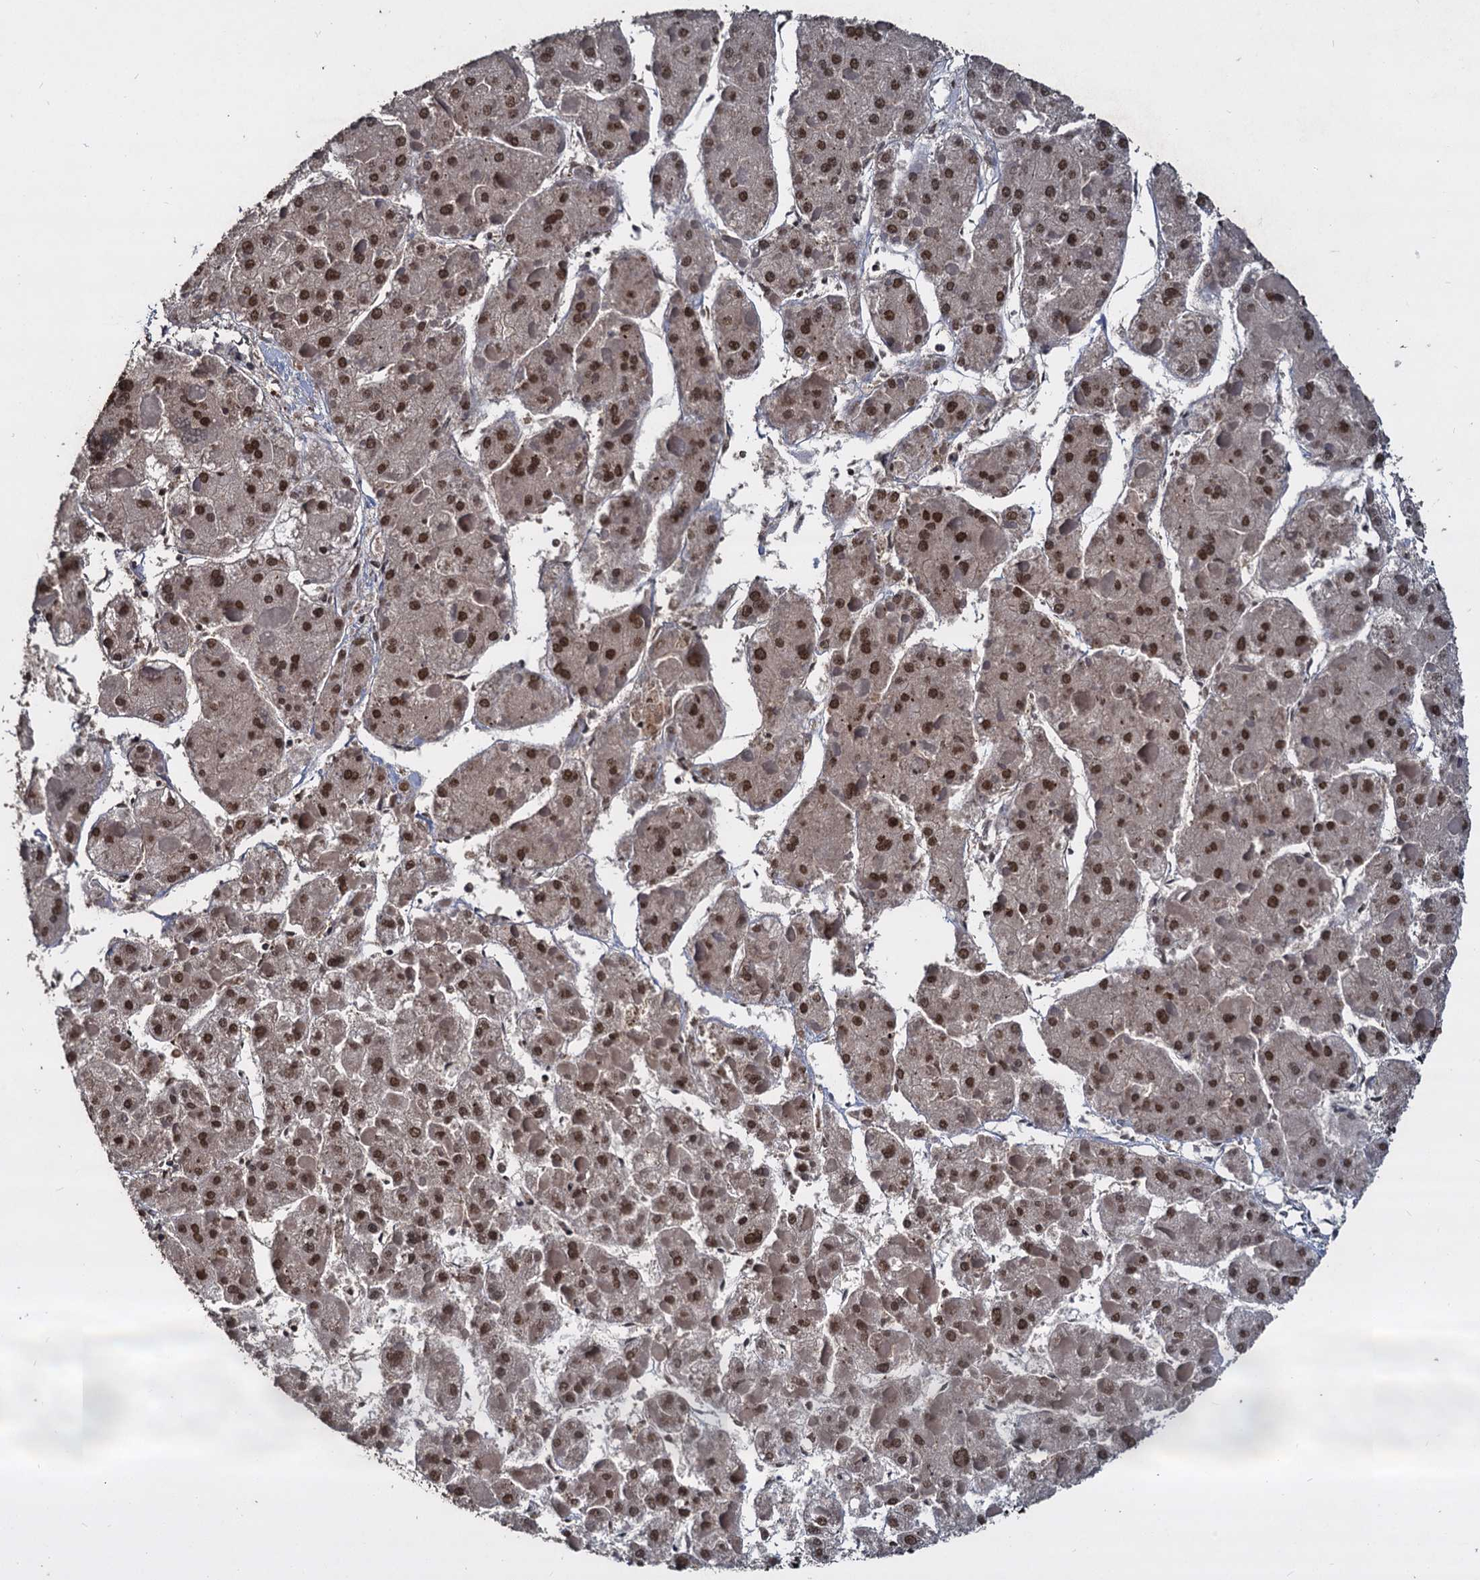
{"staining": {"intensity": "moderate", "quantity": ">75%", "location": "nuclear"}, "tissue": "liver cancer", "cell_type": "Tumor cells", "image_type": "cancer", "snomed": [{"axis": "morphology", "description": "Carcinoma, Hepatocellular, NOS"}, {"axis": "topography", "description": "Liver"}], "caption": "This histopathology image demonstrates immunohistochemistry (IHC) staining of liver cancer, with medium moderate nuclear staining in about >75% of tumor cells.", "gene": "FAM216B", "patient": {"sex": "female", "age": 73}}